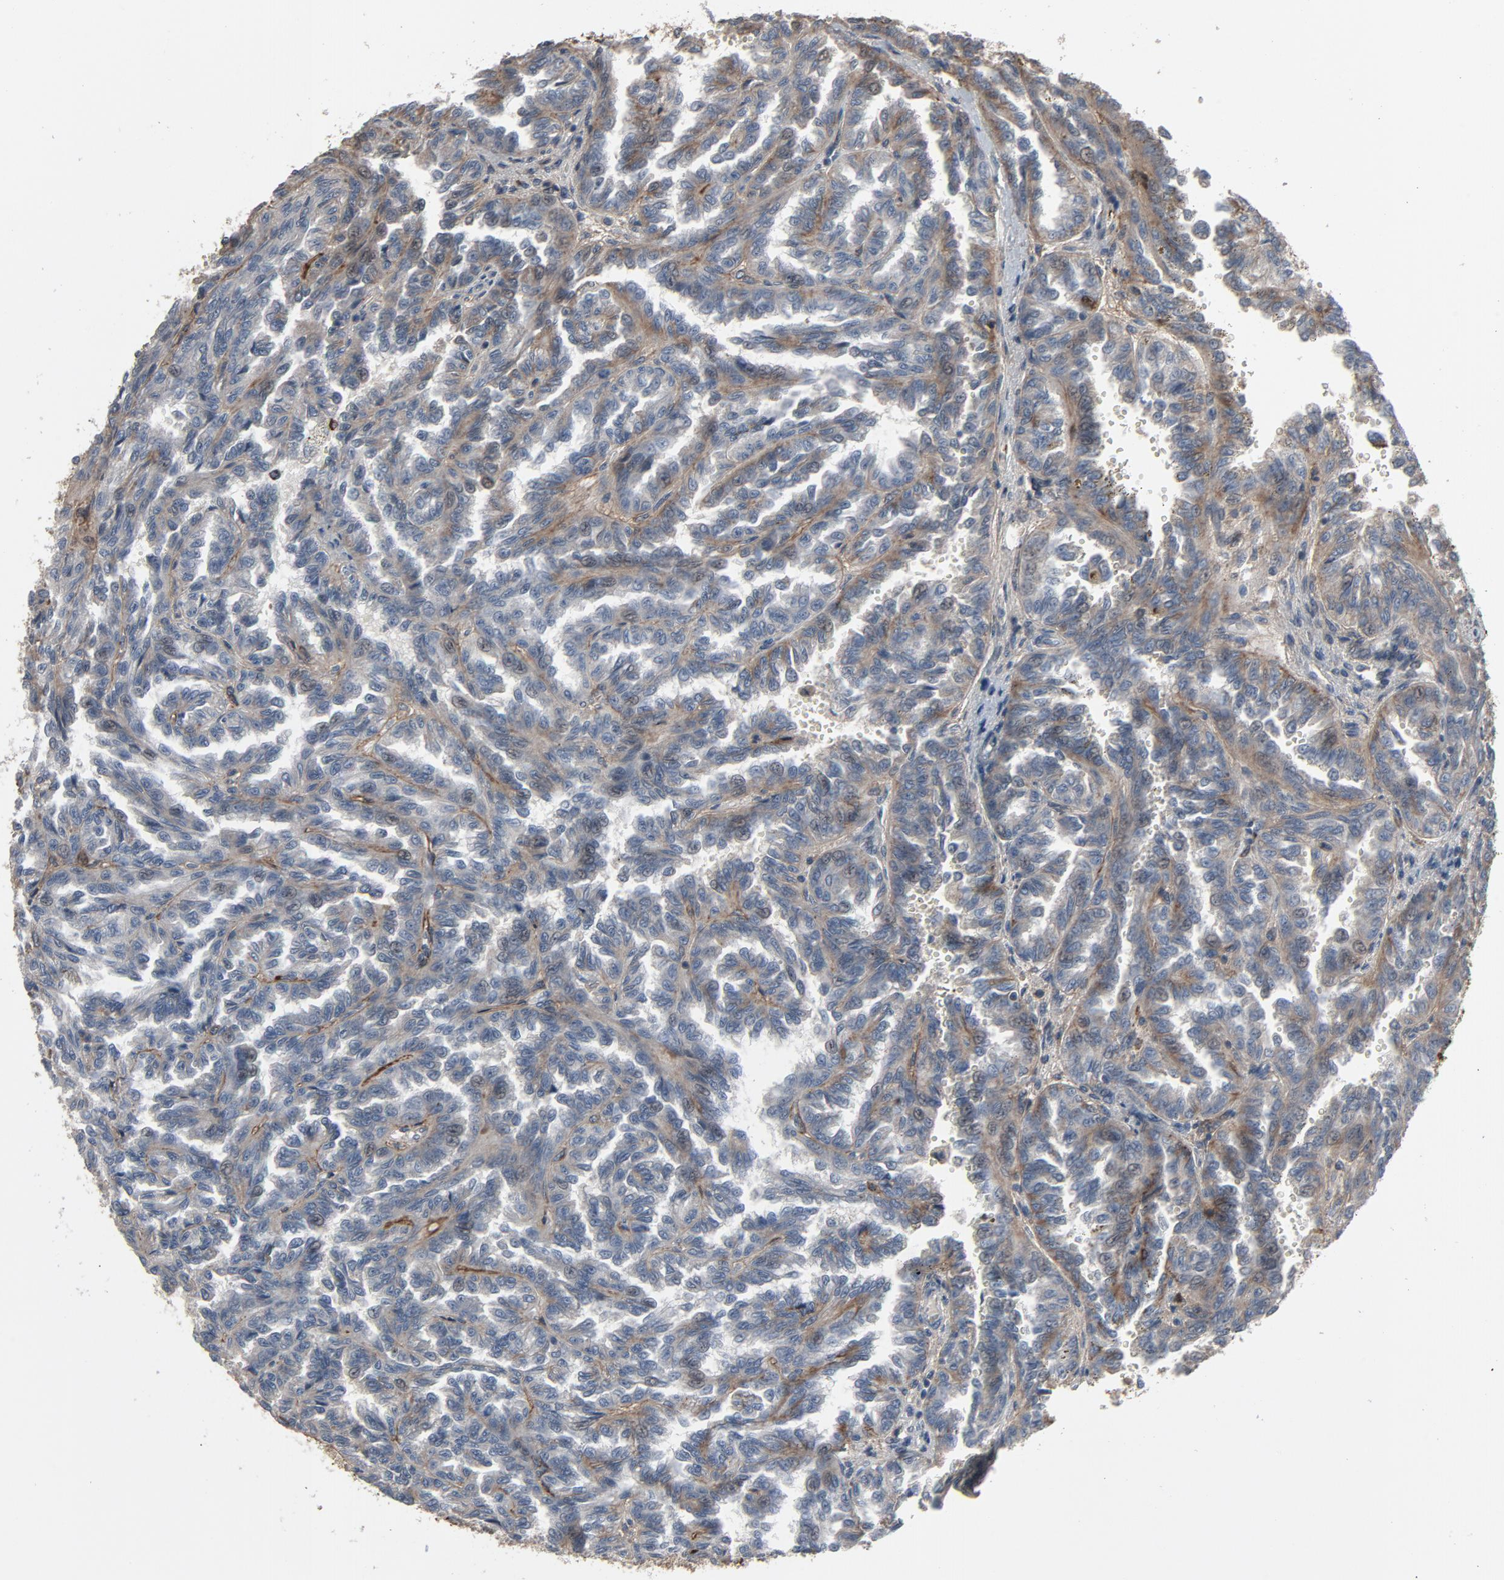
{"staining": {"intensity": "negative", "quantity": "none", "location": "none"}, "tissue": "renal cancer", "cell_type": "Tumor cells", "image_type": "cancer", "snomed": [{"axis": "morphology", "description": "Inflammation, NOS"}, {"axis": "morphology", "description": "Adenocarcinoma, NOS"}, {"axis": "topography", "description": "Kidney"}], "caption": "An immunohistochemistry histopathology image of adenocarcinoma (renal) is shown. There is no staining in tumor cells of adenocarcinoma (renal). (Brightfield microscopy of DAB (3,3'-diaminobenzidine) immunohistochemistry at high magnification).", "gene": "PDZD4", "patient": {"sex": "male", "age": 68}}